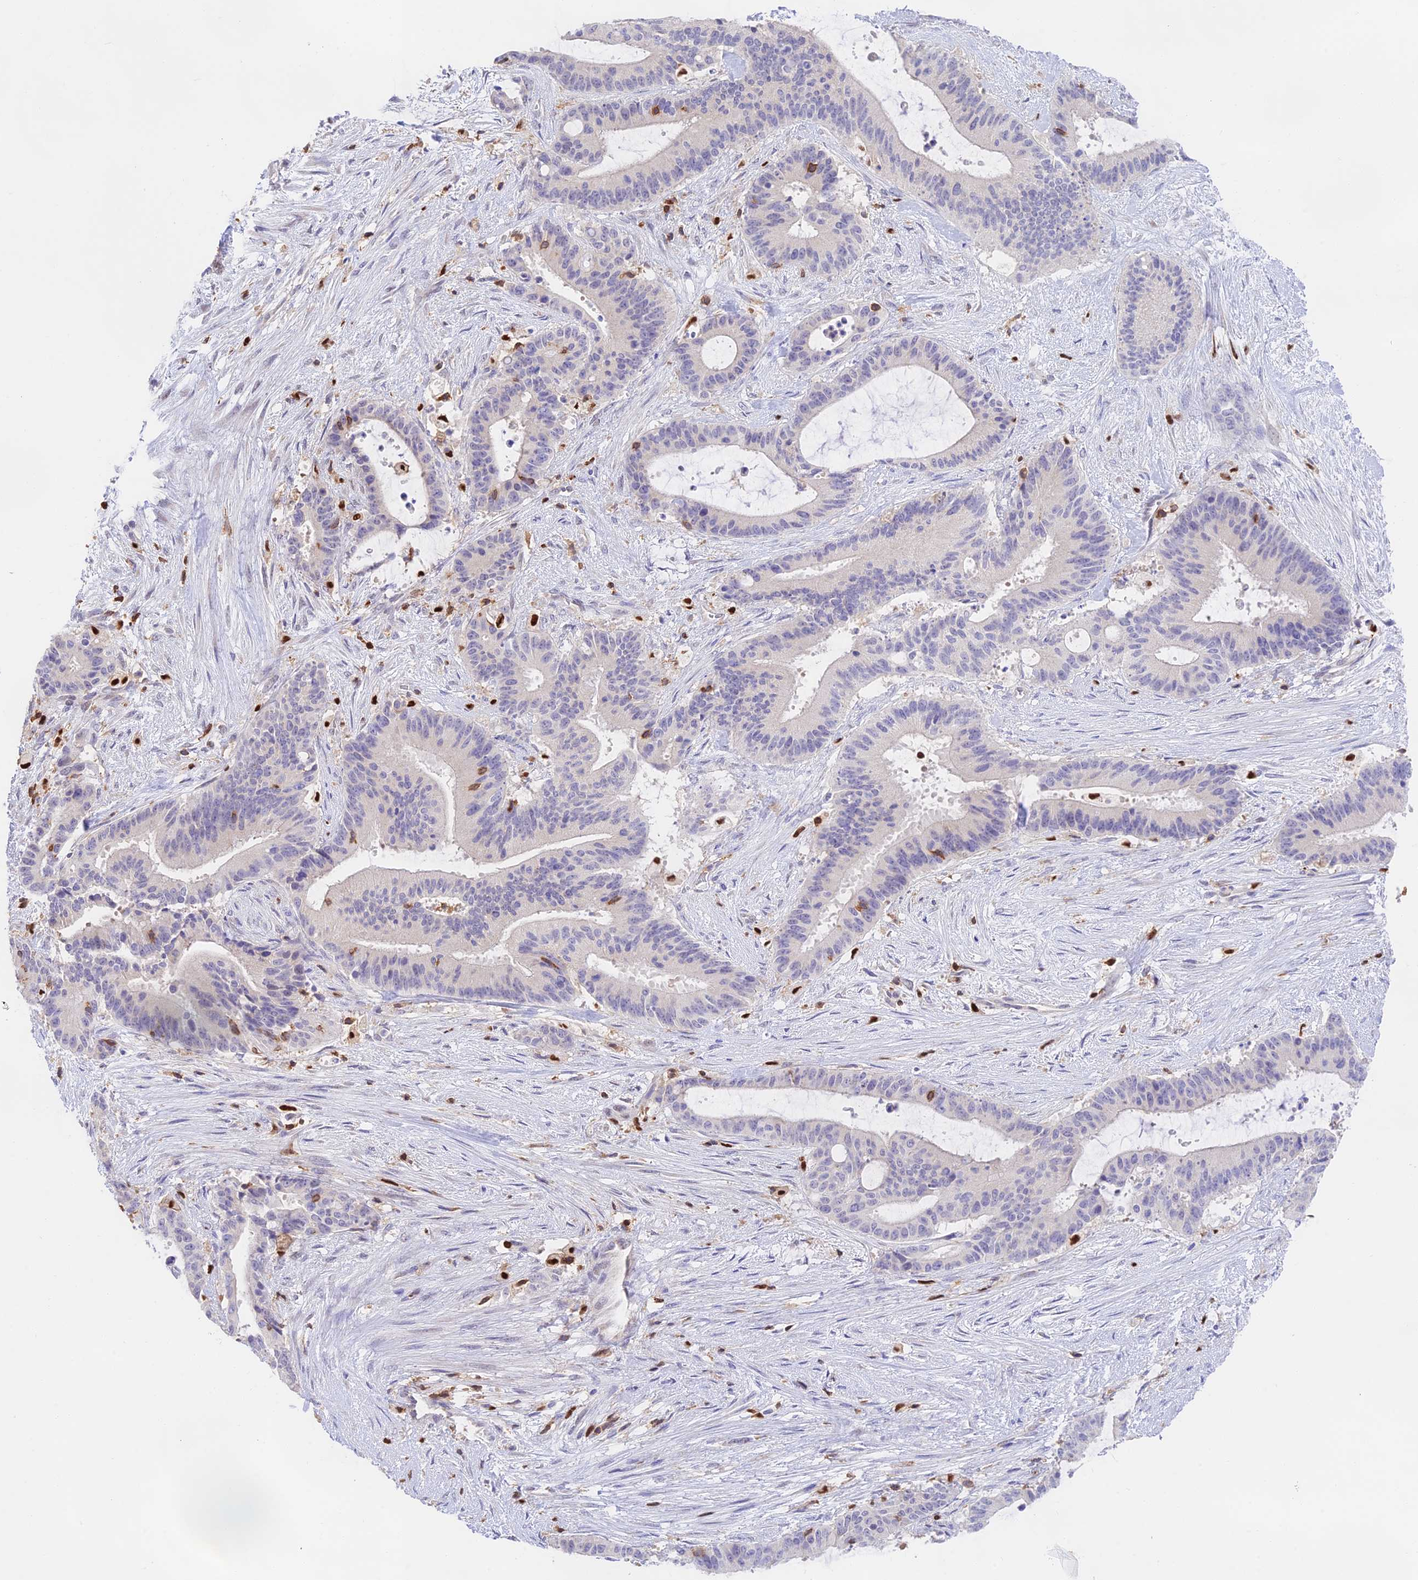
{"staining": {"intensity": "negative", "quantity": "none", "location": "none"}, "tissue": "liver cancer", "cell_type": "Tumor cells", "image_type": "cancer", "snomed": [{"axis": "morphology", "description": "Normal tissue, NOS"}, {"axis": "morphology", "description": "Cholangiocarcinoma"}, {"axis": "topography", "description": "Liver"}, {"axis": "topography", "description": "Peripheral nerve tissue"}], "caption": "High magnification brightfield microscopy of cholangiocarcinoma (liver) stained with DAB (3,3'-diaminobenzidine) (brown) and counterstained with hematoxylin (blue): tumor cells show no significant staining.", "gene": "DENND1C", "patient": {"sex": "female", "age": 73}}